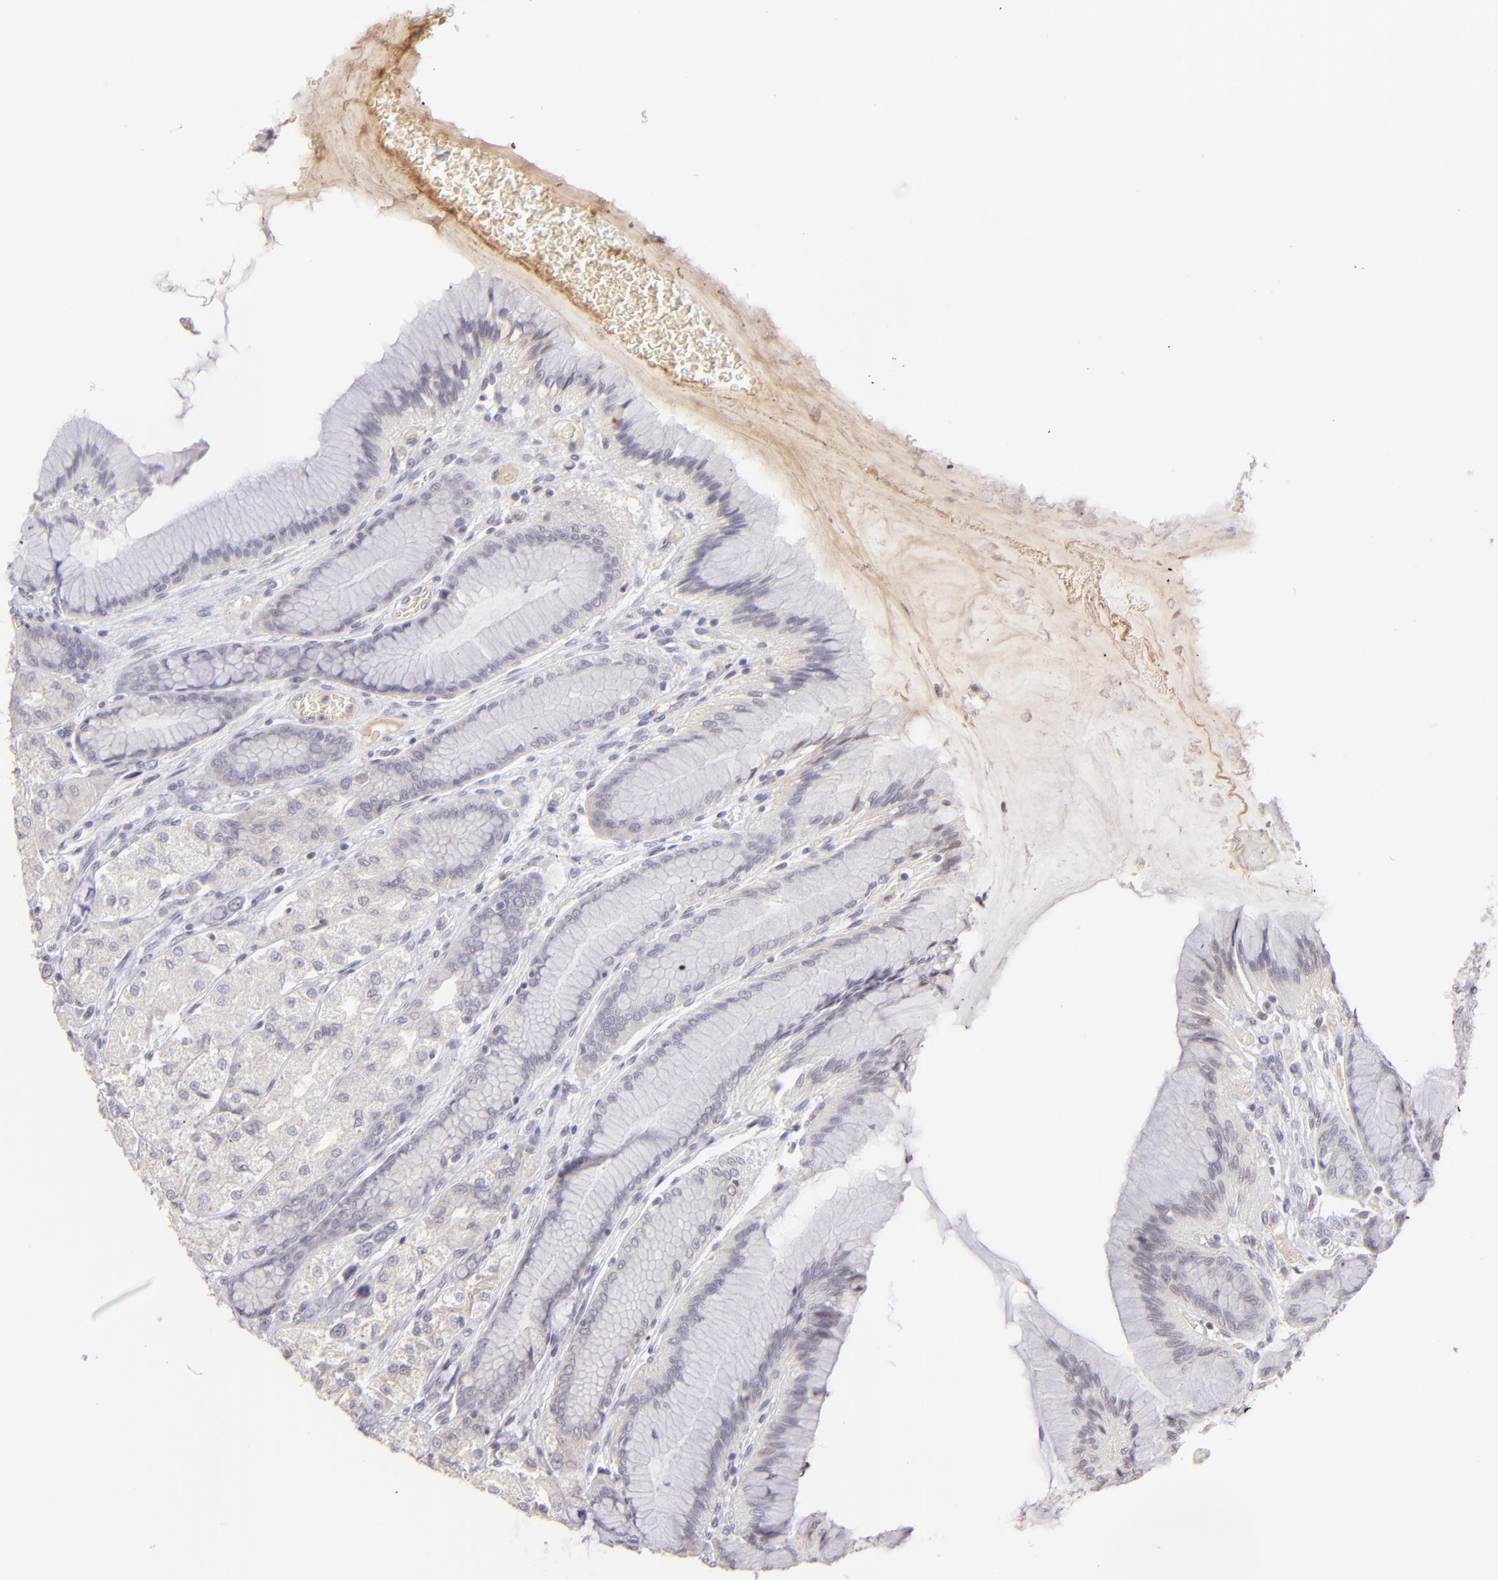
{"staining": {"intensity": "negative", "quantity": "none", "location": "none"}, "tissue": "stomach", "cell_type": "Glandular cells", "image_type": "normal", "snomed": [{"axis": "morphology", "description": "Normal tissue, NOS"}, {"axis": "morphology", "description": "Adenocarcinoma, NOS"}, {"axis": "topography", "description": "Stomach"}, {"axis": "topography", "description": "Stomach, lower"}], "caption": "Immunohistochemical staining of unremarkable human stomach reveals no significant staining in glandular cells. Nuclei are stained in blue.", "gene": "MAGEA1", "patient": {"sex": "female", "age": 65}}